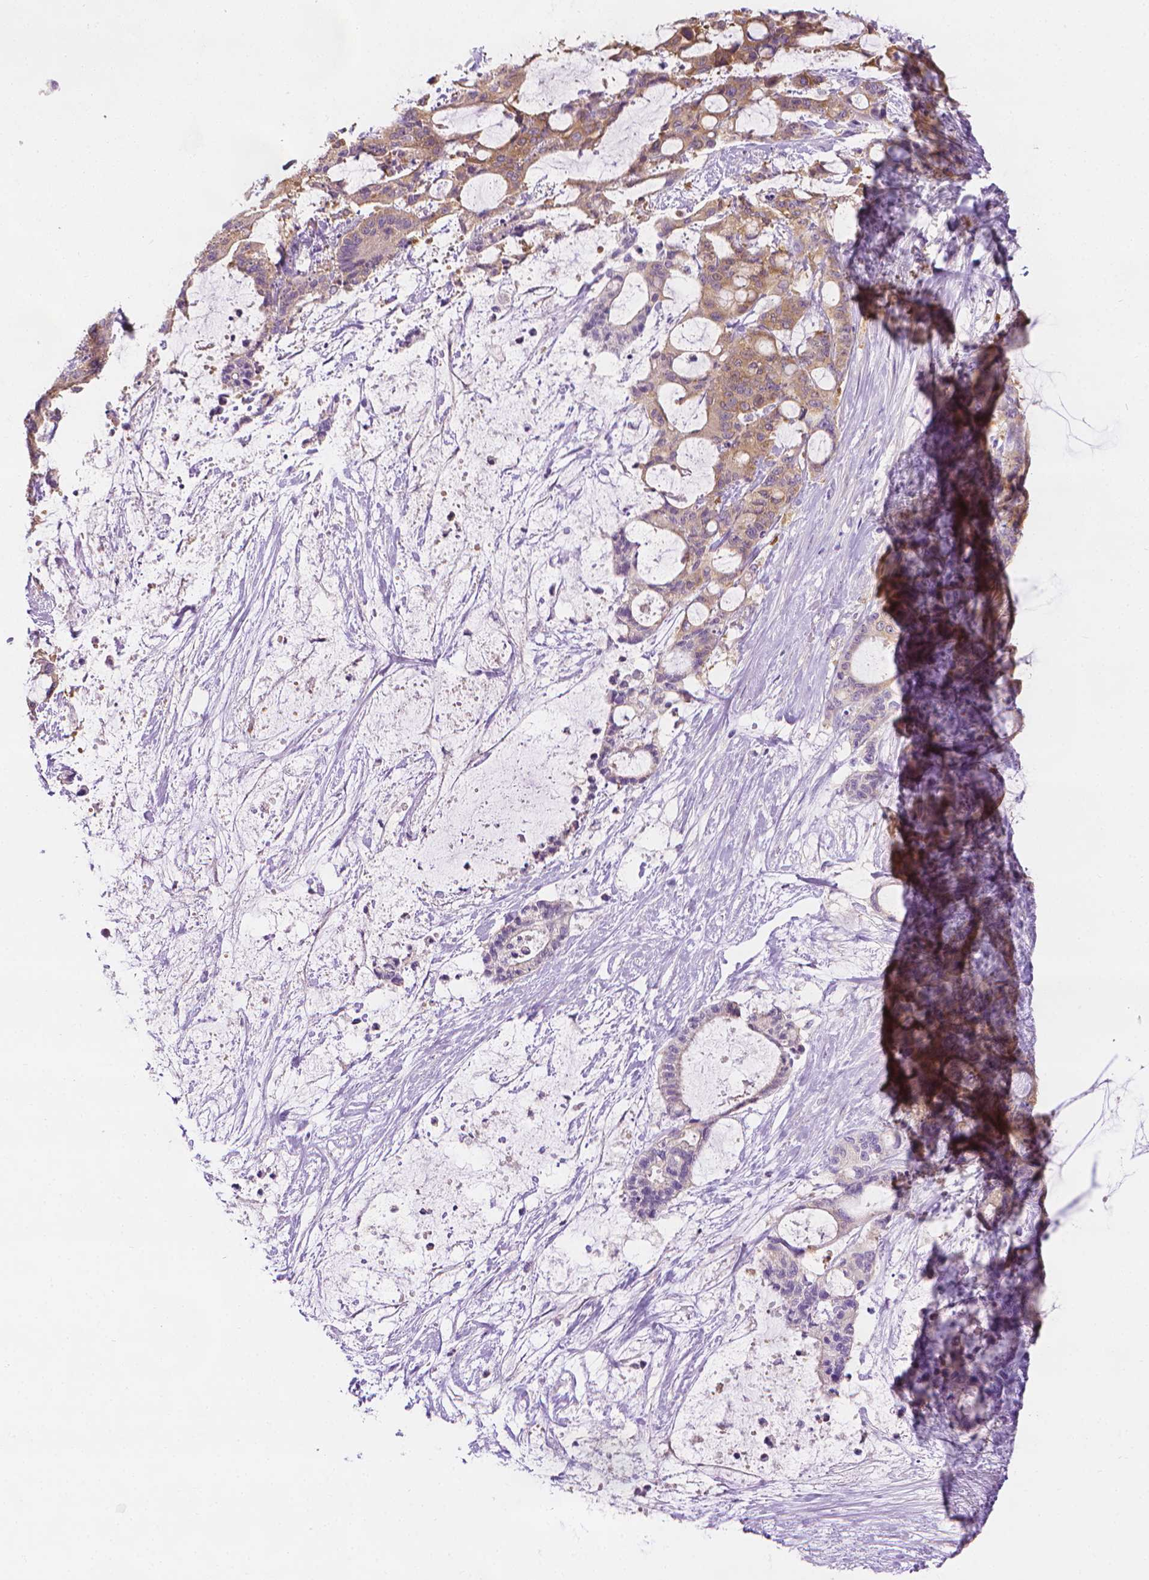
{"staining": {"intensity": "weak", "quantity": ">75%", "location": "cytoplasmic/membranous"}, "tissue": "liver cancer", "cell_type": "Tumor cells", "image_type": "cancer", "snomed": [{"axis": "morphology", "description": "Normal tissue, NOS"}, {"axis": "morphology", "description": "Cholangiocarcinoma"}, {"axis": "topography", "description": "Liver"}, {"axis": "topography", "description": "Peripheral nerve tissue"}], "caption": "Liver cancer tissue demonstrates weak cytoplasmic/membranous positivity in approximately >75% of tumor cells, visualized by immunohistochemistry.", "gene": "FASN", "patient": {"sex": "female", "age": 73}}